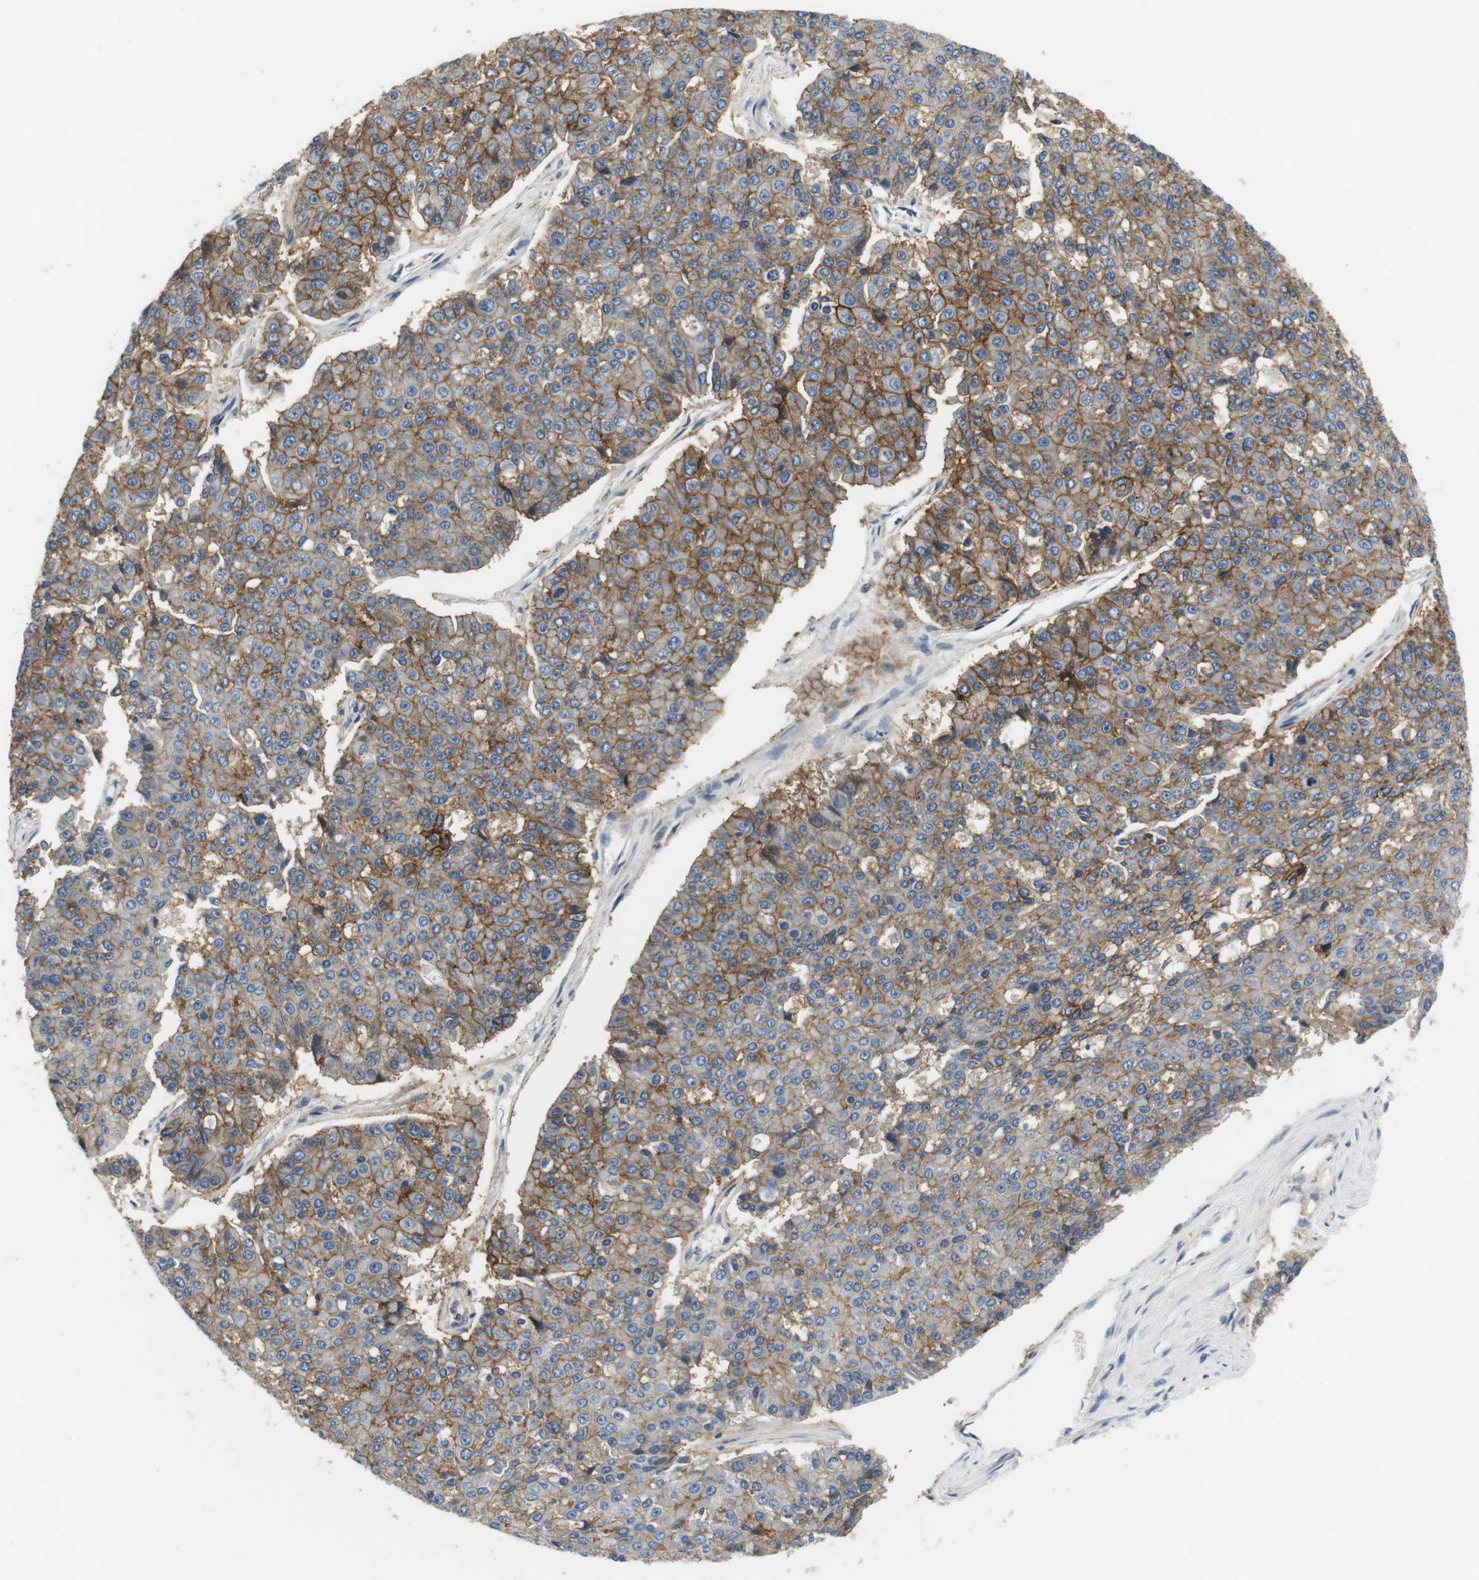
{"staining": {"intensity": "moderate", "quantity": ">75%", "location": "cytoplasmic/membranous"}, "tissue": "pancreatic cancer", "cell_type": "Tumor cells", "image_type": "cancer", "snomed": [{"axis": "morphology", "description": "Adenocarcinoma, NOS"}, {"axis": "topography", "description": "Pancreas"}], "caption": "Brown immunohistochemical staining in human pancreatic adenocarcinoma displays moderate cytoplasmic/membranous positivity in approximately >75% of tumor cells.", "gene": "SLC30A1", "patient": {"sex": "male", "age": 50}}